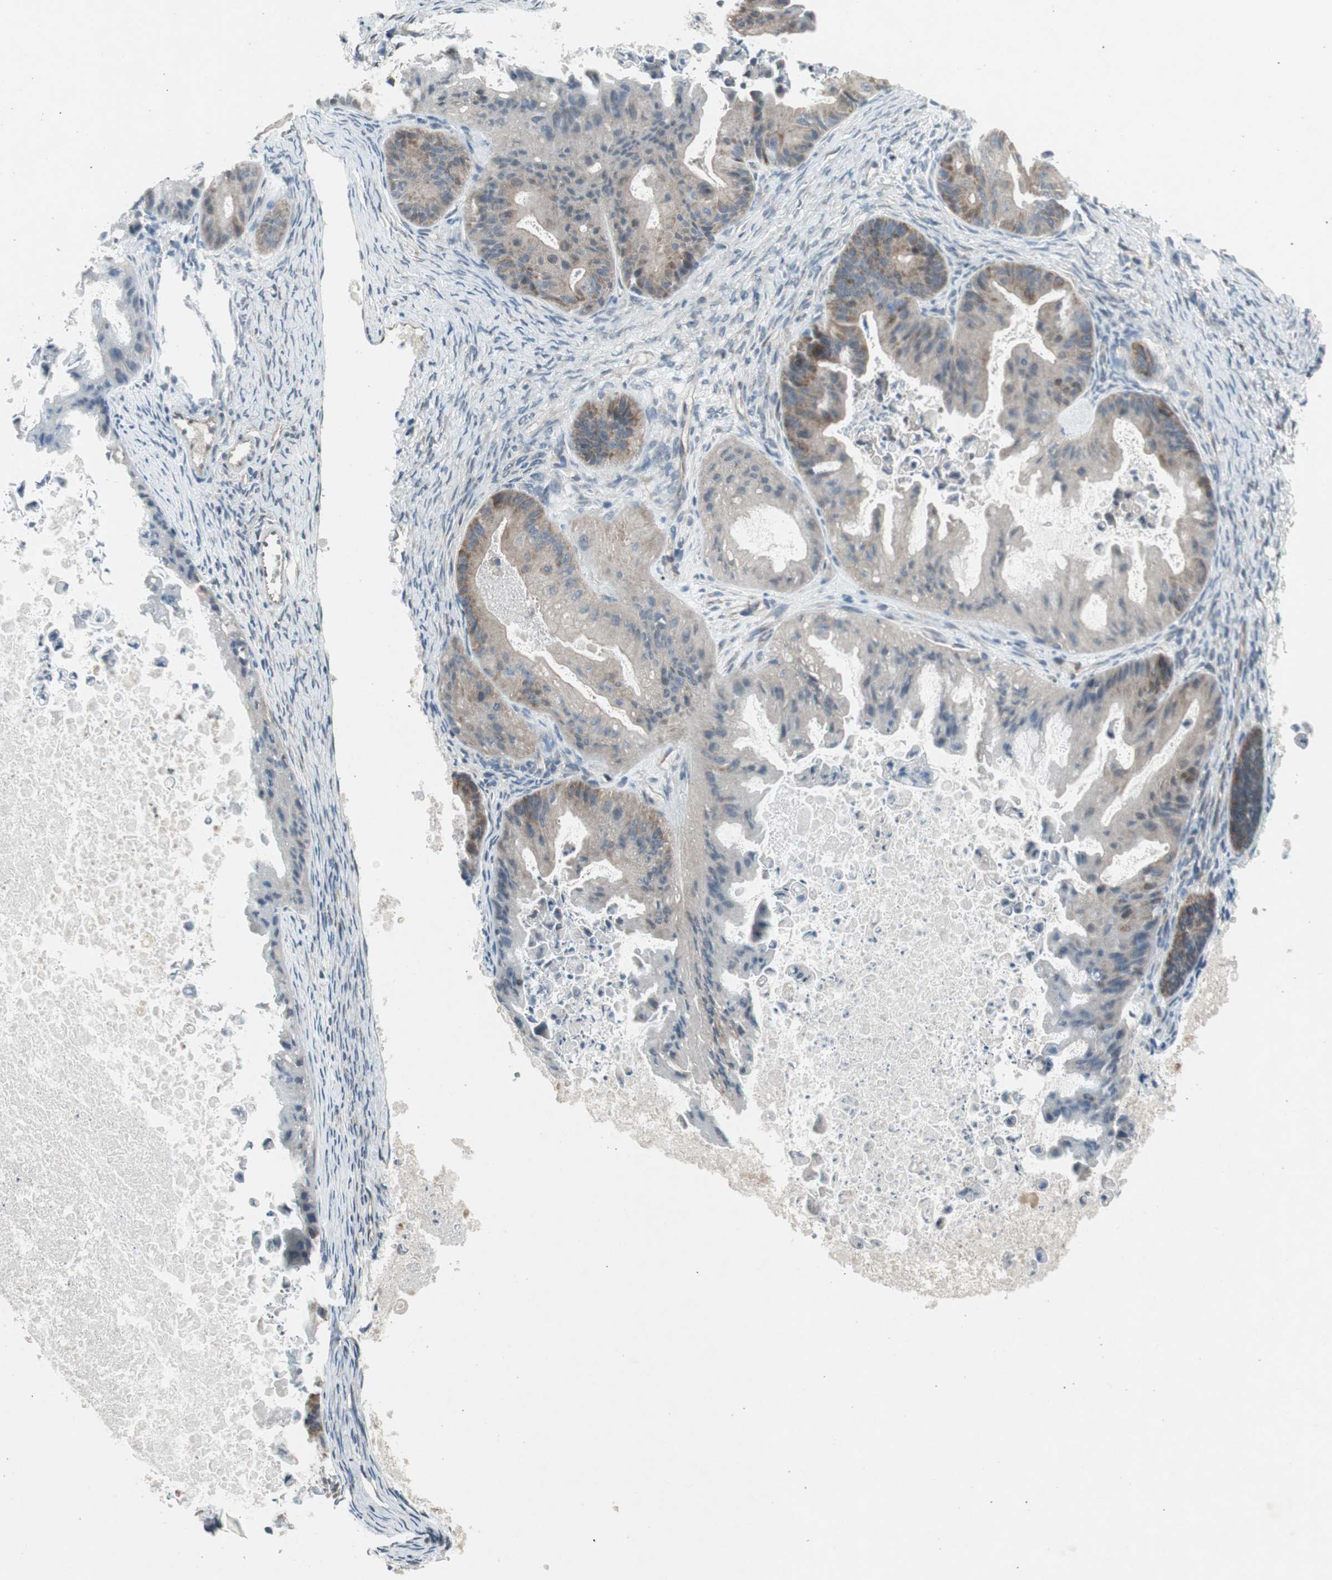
{"staining": {"intensity": "moderate", "quantity": "<25%", "location": "cytoplasmic/membranous"}, "tissue": "ovarian cancer", "cell_type": "Tumor cells", "image_type": "cancer", "snomed": [{"axis": "morphology", "description": "Cystadenocarcinoma, mucinous, NOS"}, {"axis": "topography", "description": "Ovary"}], "caption": "About <25% of tumor cells in human ovarian cancer (mucinous cystadenocarcinoma) exhibit moderate cytoplasmic/membranous protein expression as visualized by brown immunohistochemical staining.", "gene": "PANK2", "patient": {"sex": "female", "age": 37}}